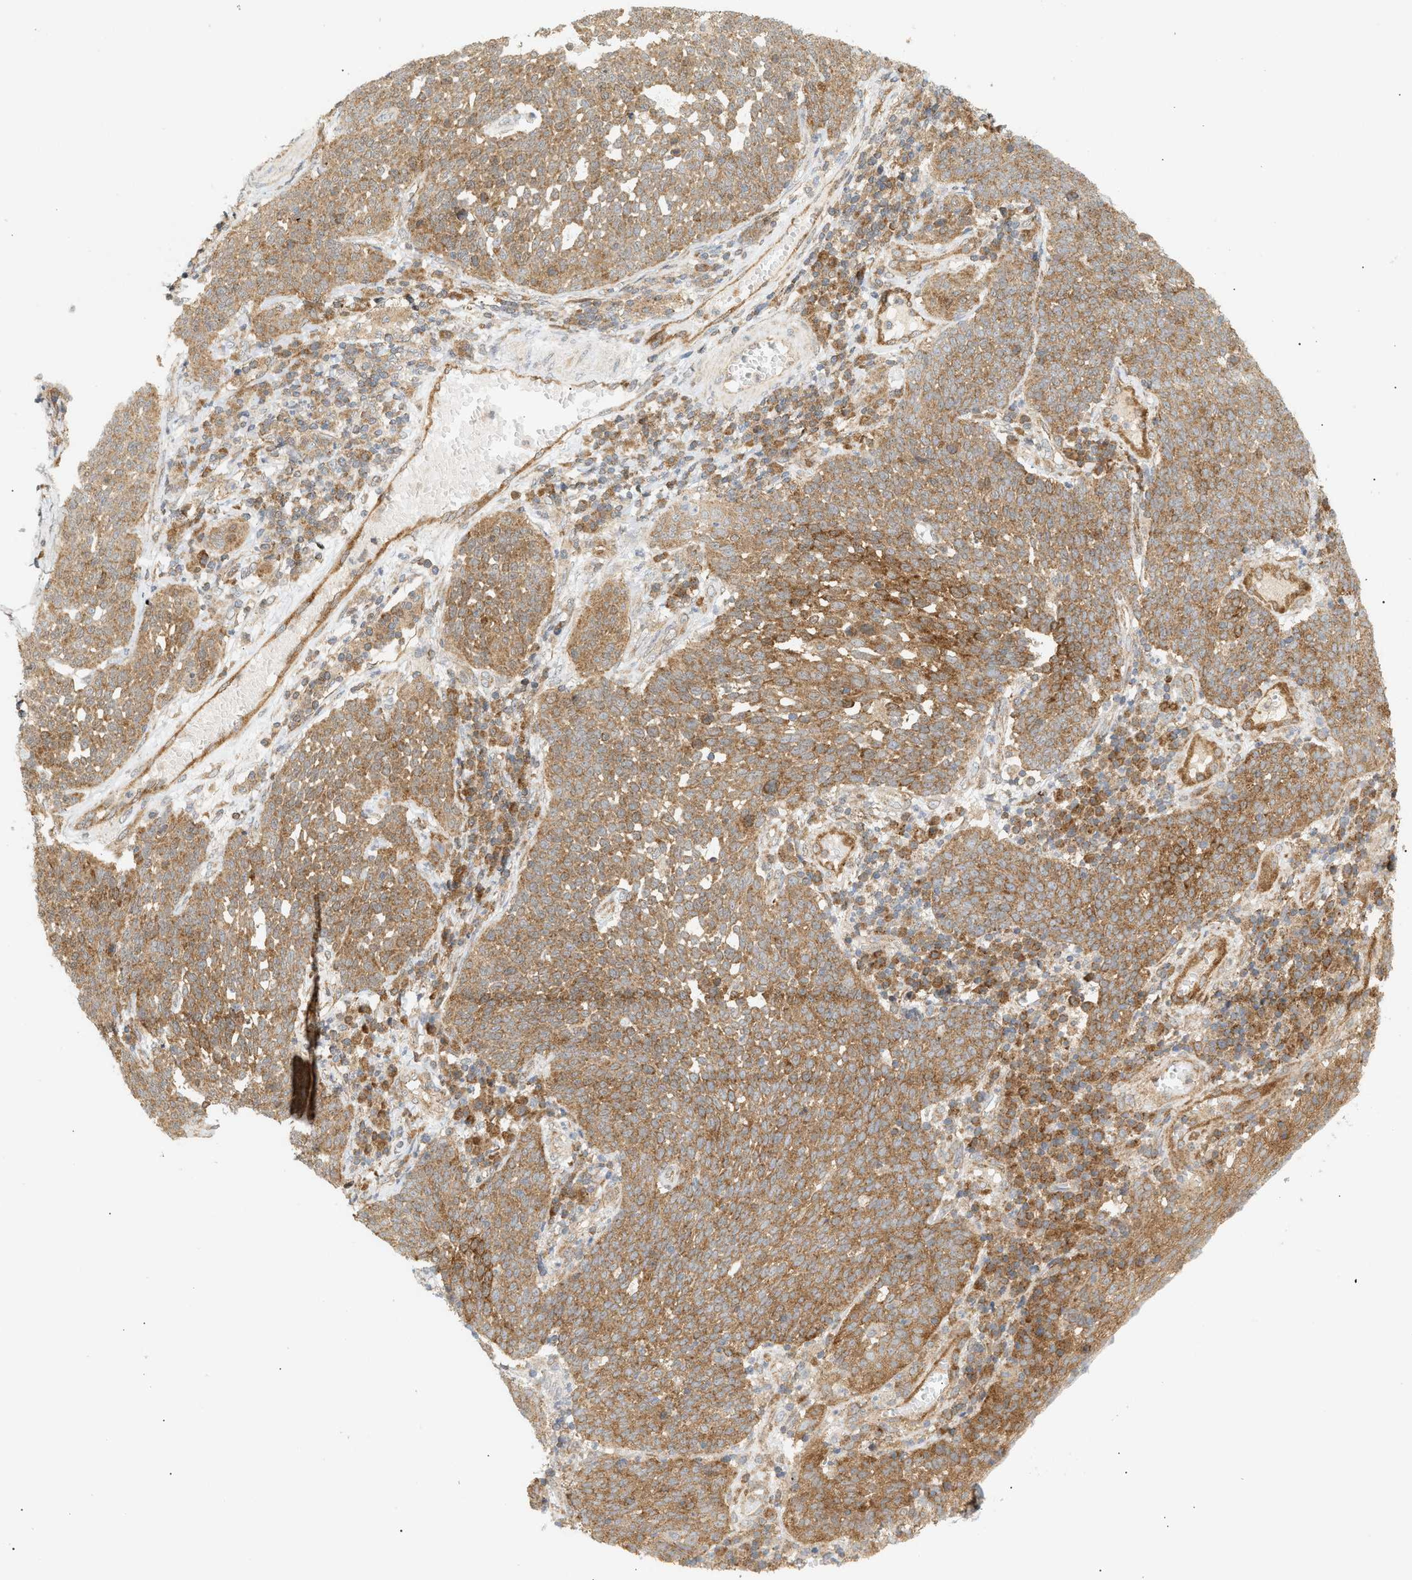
{"staining": {"intensity": "moderate", "quantity": ">75%", "location": "cytoplasmic/membranous"}, "tissue": "cervical cancer", "cell_type": "Tumor cells", "image_type": "cancer", "snomed": [{"axis": "morphology", "description": "Squamous cell carcinoma, NOS"}, {"axis": "topography", "description": "Cervix"}], "caption": "IHC image of human cervical squamous cell carcinoma stained for a protein (brown), which demonstrates medium levels of moderate cytoplasmic/membranous positivity in approximately >75% of tumor cells.", "gene": "SHC1", "patient": {"sex": "female", "age": 34}}